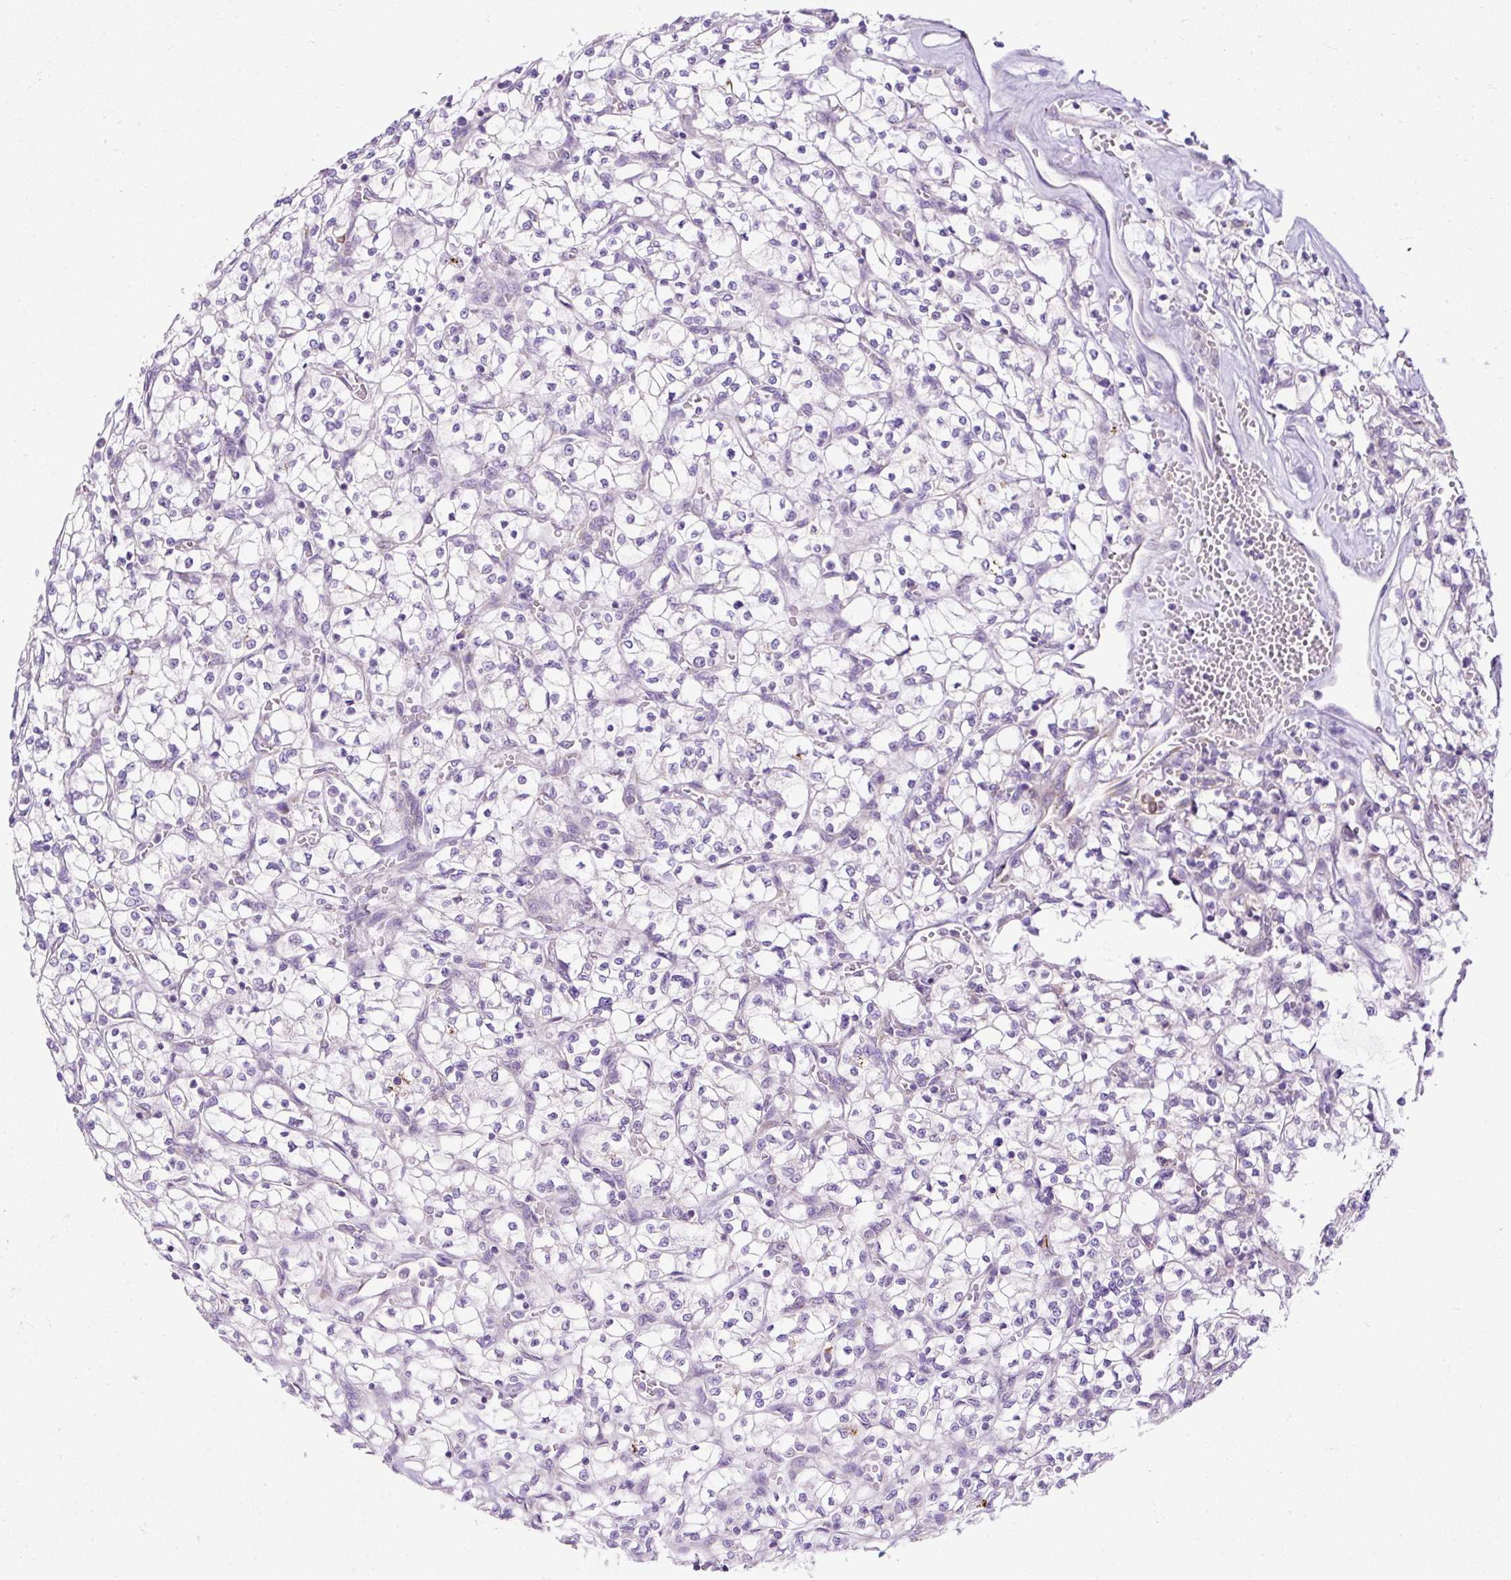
{"staining": {"intensity": "negative", "quantity": "none", "location": "none"}, "tissue": "renal cancer", "cell_type": "Tumor cells", "image_type": "cancer", "snomed": [{"axis": "morphology", "description": "Adenocarcinoma, NOS"}, {"axis": "topography", "description": "Kidney"}], "caption": "An immunohistochemistry (IHC) photomicrograph of adenocarcinoma (renal) is shown. There is no staining in tumor cells of adenocarcinoma (renal).", "gene": "FMC1", "patient": {"sex": "female", "age": 64}}